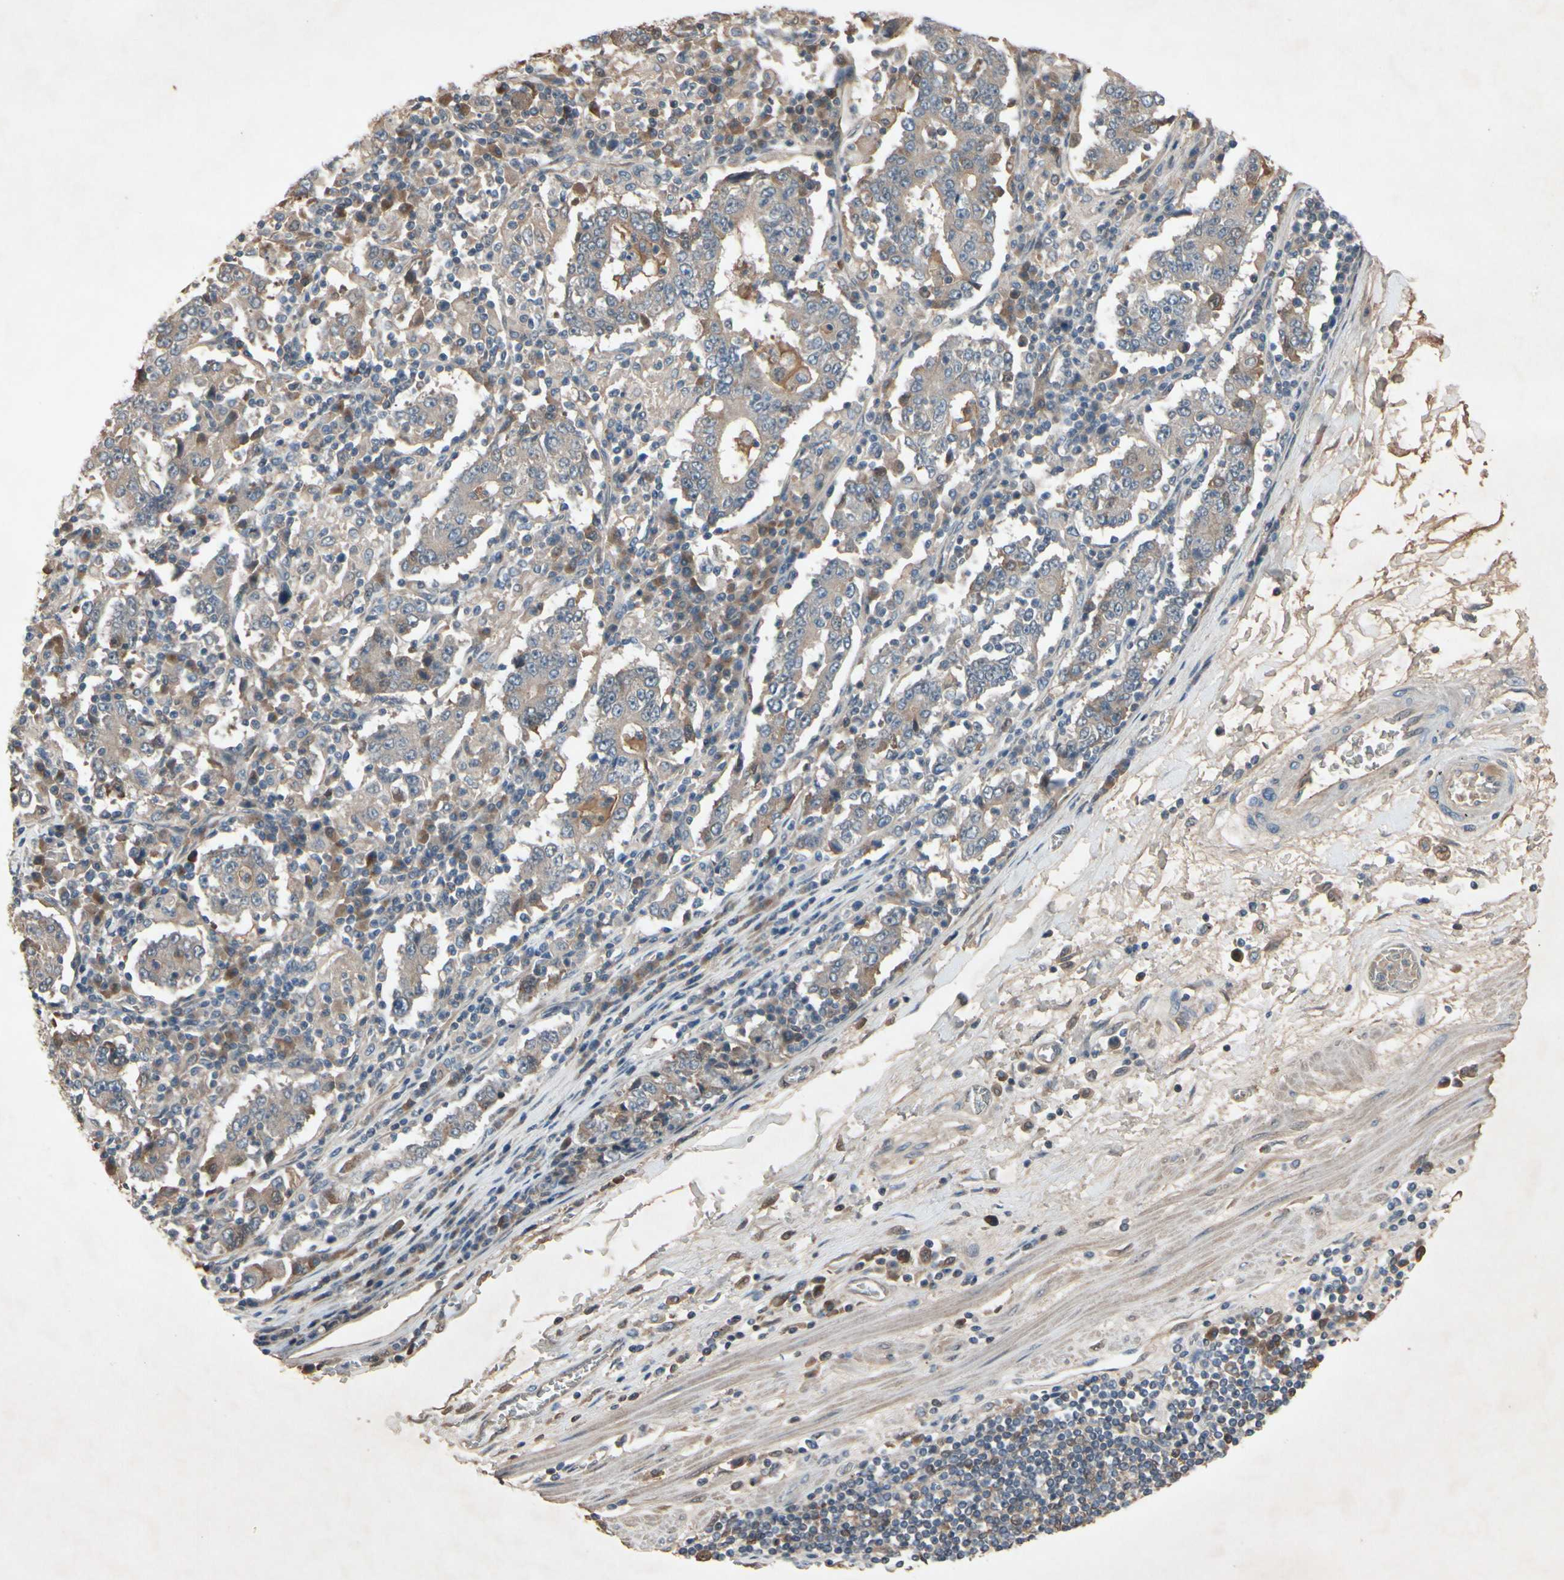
{"staining": {"intensity": "moderate", "quantity": ">75%", "location": "cytoplasmic/membranous"}, "tissue": "stomach cancer", "cell_type": "Tumor cells", "image_type": "cancer", "snomed": [{"axis": "morphology", "description": "Normal tissue, NOS"}, {"axis": "morphology", "description": "Adenocarcinoma, NOS"}, {"axis": "topography", "description": "Stomach, upper"}, {"axis": "topography", "description": "Stomach"}], "caption": "IHC photomicrograph of human stomach cancer (adenocarcinoma) stained for a protein (brown), which displays medium levels of moderate cytoplasmic/membranous staining in approximately >75% of tumor cells.", "gene": "NSF", "patient": {"sex": "male", "age": 59}}